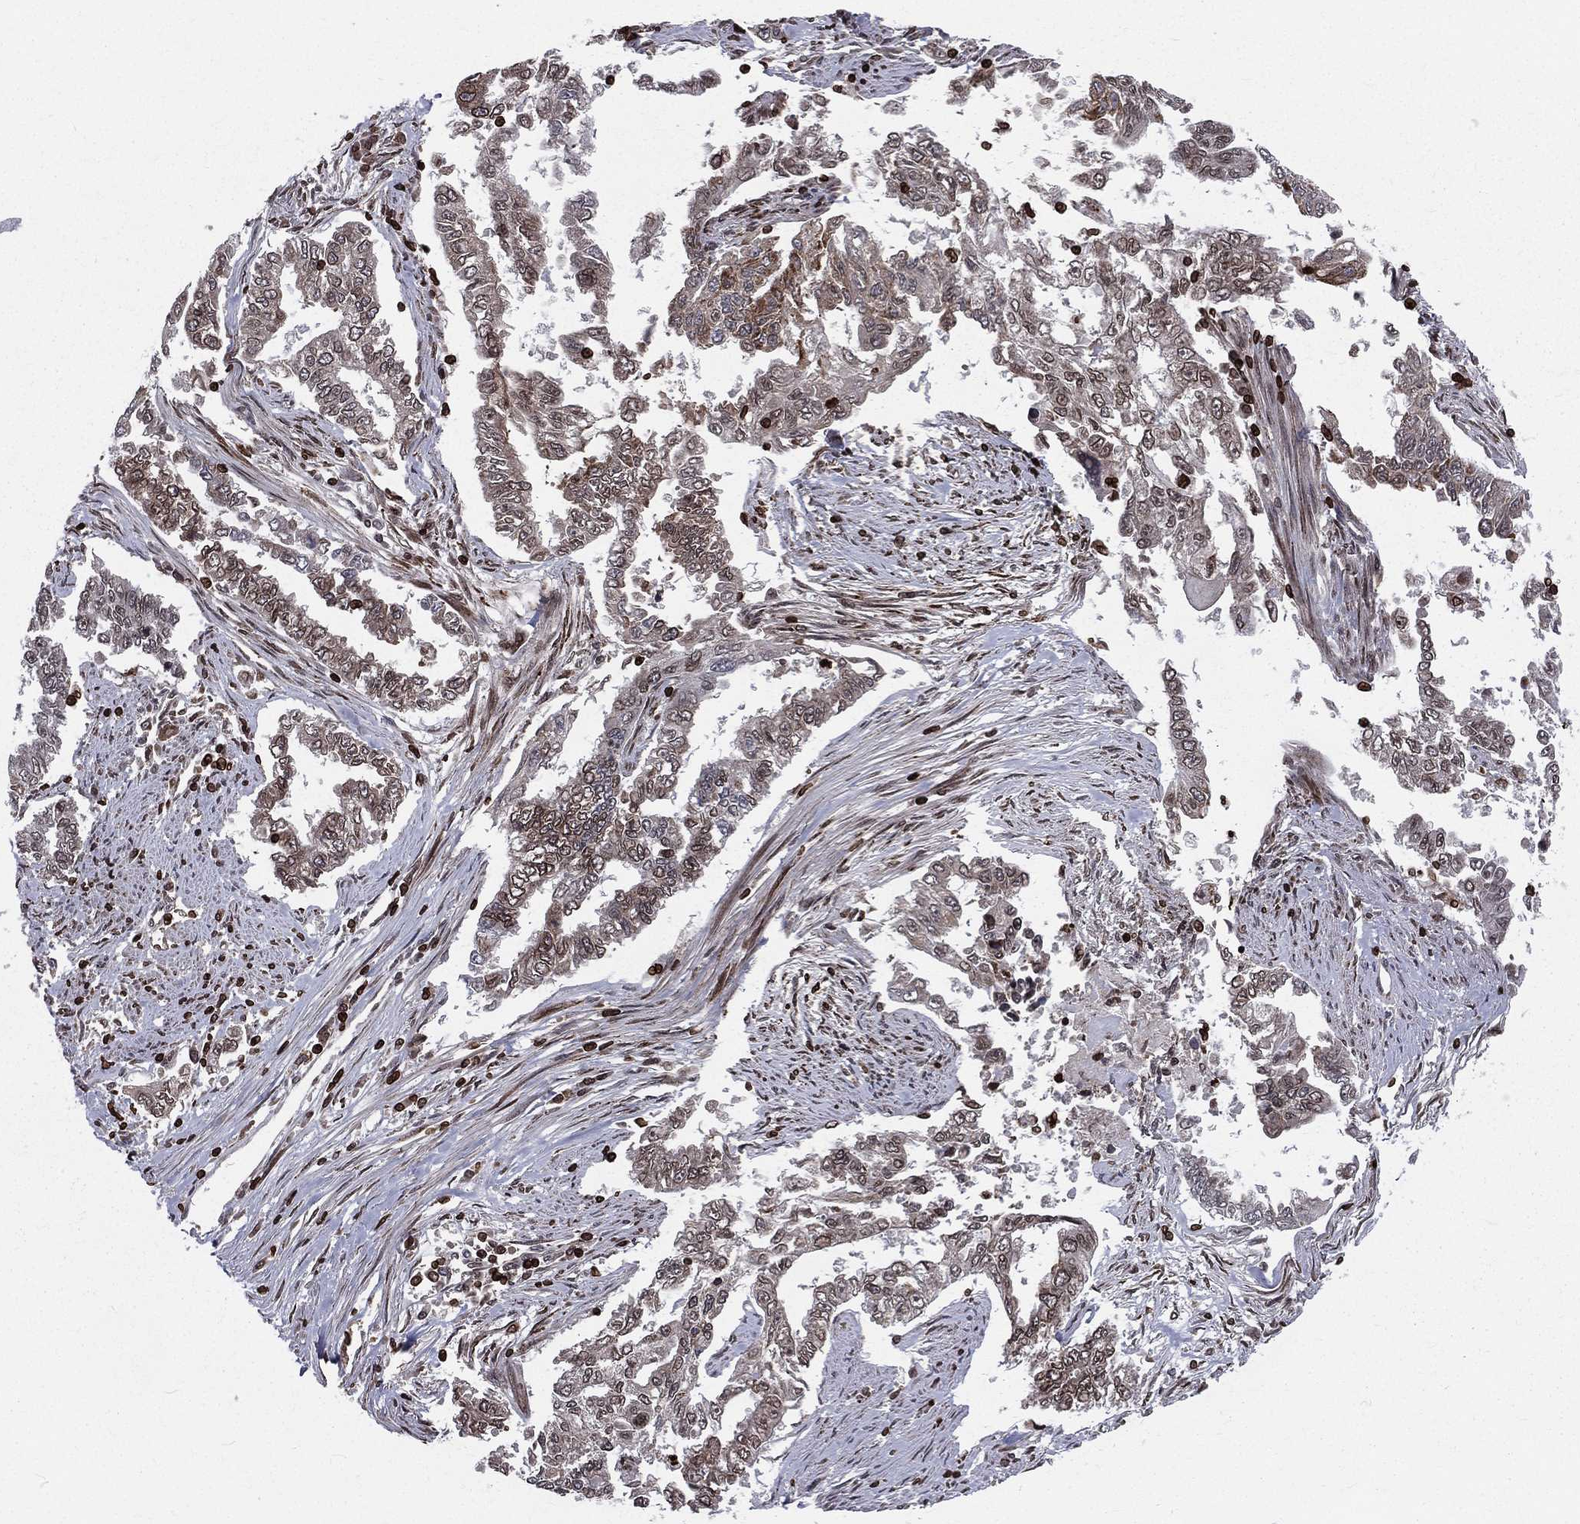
{"staining": {"intensity": "strong", "quantity": "<25%", "location": "cytoplasmic/membranous,nuclear"}, "tissue": "endometrial cancer", "cell_type": "Tumor cells", "image_type": "cancer", "snomed": [{"axis": "morphology", "description": "Adenocarcinoma, NOS"}, {"axis": "topography", "description": "Uterus"}], "caption": "Endometrial cancer tissue demonstrates strong cytoplasmic/membranous and nuclear expression in approximately <25% of tumor cells Ihc stains the protein of interest in brown and the nuclei are stained blue.", "gene": "LBR", "patient": {"sex": "female", "age": 59}}